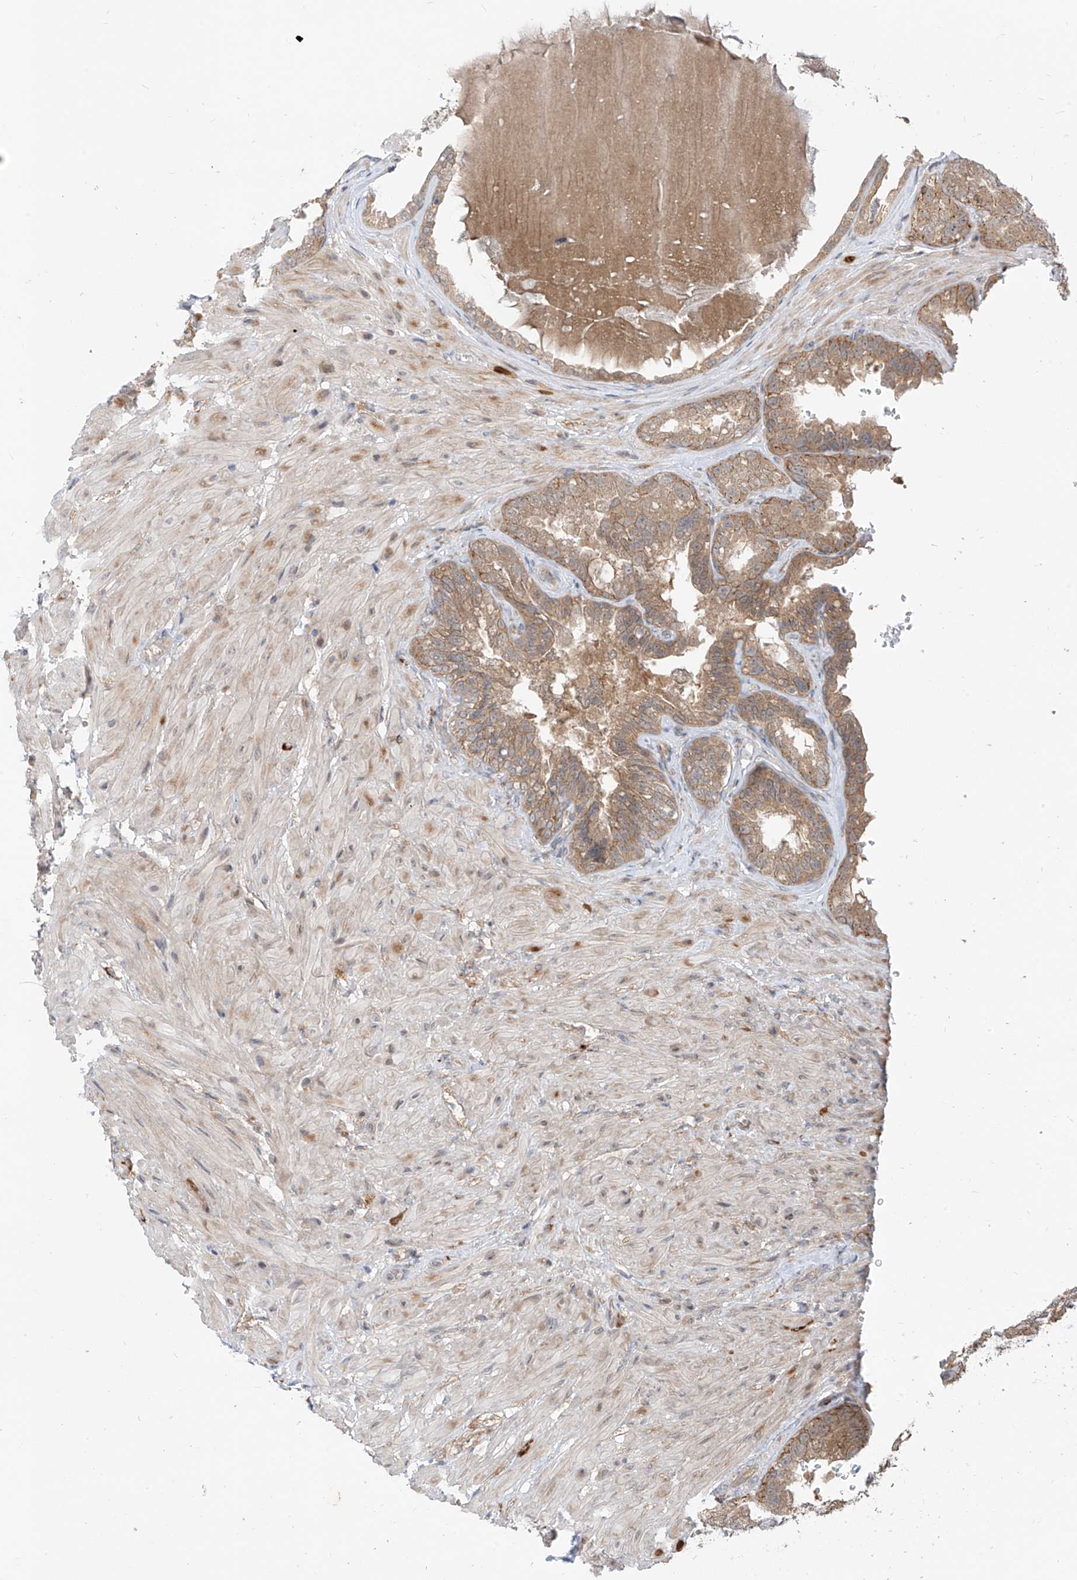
{"staining": {"intensity": "moderate", "quantity": ">75%", "location": "cytoplasmic/membranous"}, "tissue": "seminal vesicle", "cell_type": "Glandular cells", "image_type": "normal", "snomed": [{"axis": "morphology", "description": "Normal tissue, NOS"}, {"axis": "topography", "description": "Seminal veicle"}, {"axis": "topography", "description": "Peripheral nerve tissue"}], "caption": "A high-resolution micrograph shows IHC staining of normal seminal vesicle, which reveals moderate cytoplasmic/membranous staining in about >75% of glandular cells.", "gene": "MTUS2", "patient": {"sex": "male", "age": 63}}